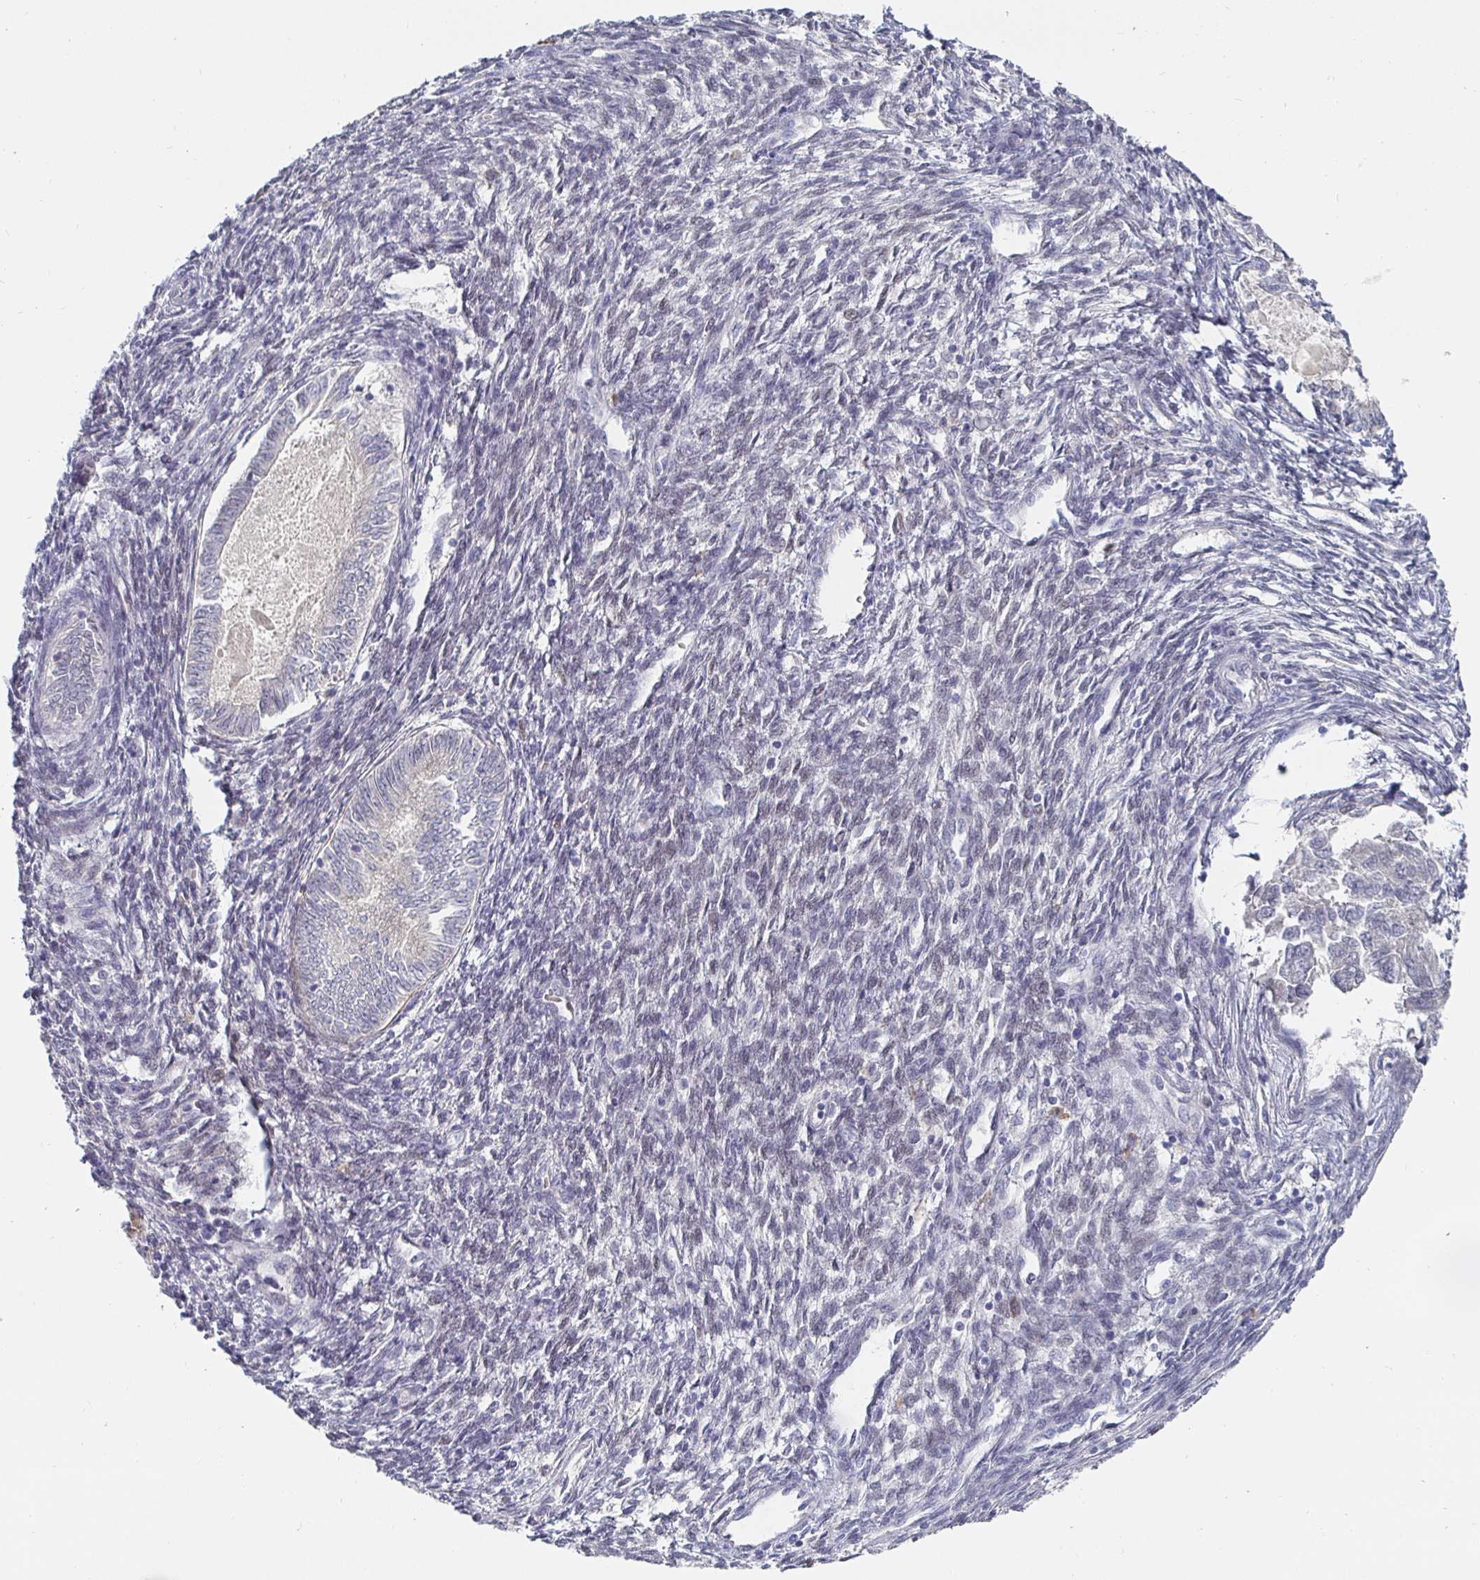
{"staining": {"intensity": "negative", "quantity": "none", "location": "none"}, "tissue": "endometrial cancer", "cell_type": "Tumor cells", "image_type": "cancer", "snomed": [{"axis": "morphology", "description": "Carcinoma, NOS"}, {"axis": "topography", "description": "Uterus"}], "caption": "Tumor cells show no significant protein positivity in carcinoma (endometrial).", "gene": "MEIS1", "patient": {"sex": "female", "age": 76}}